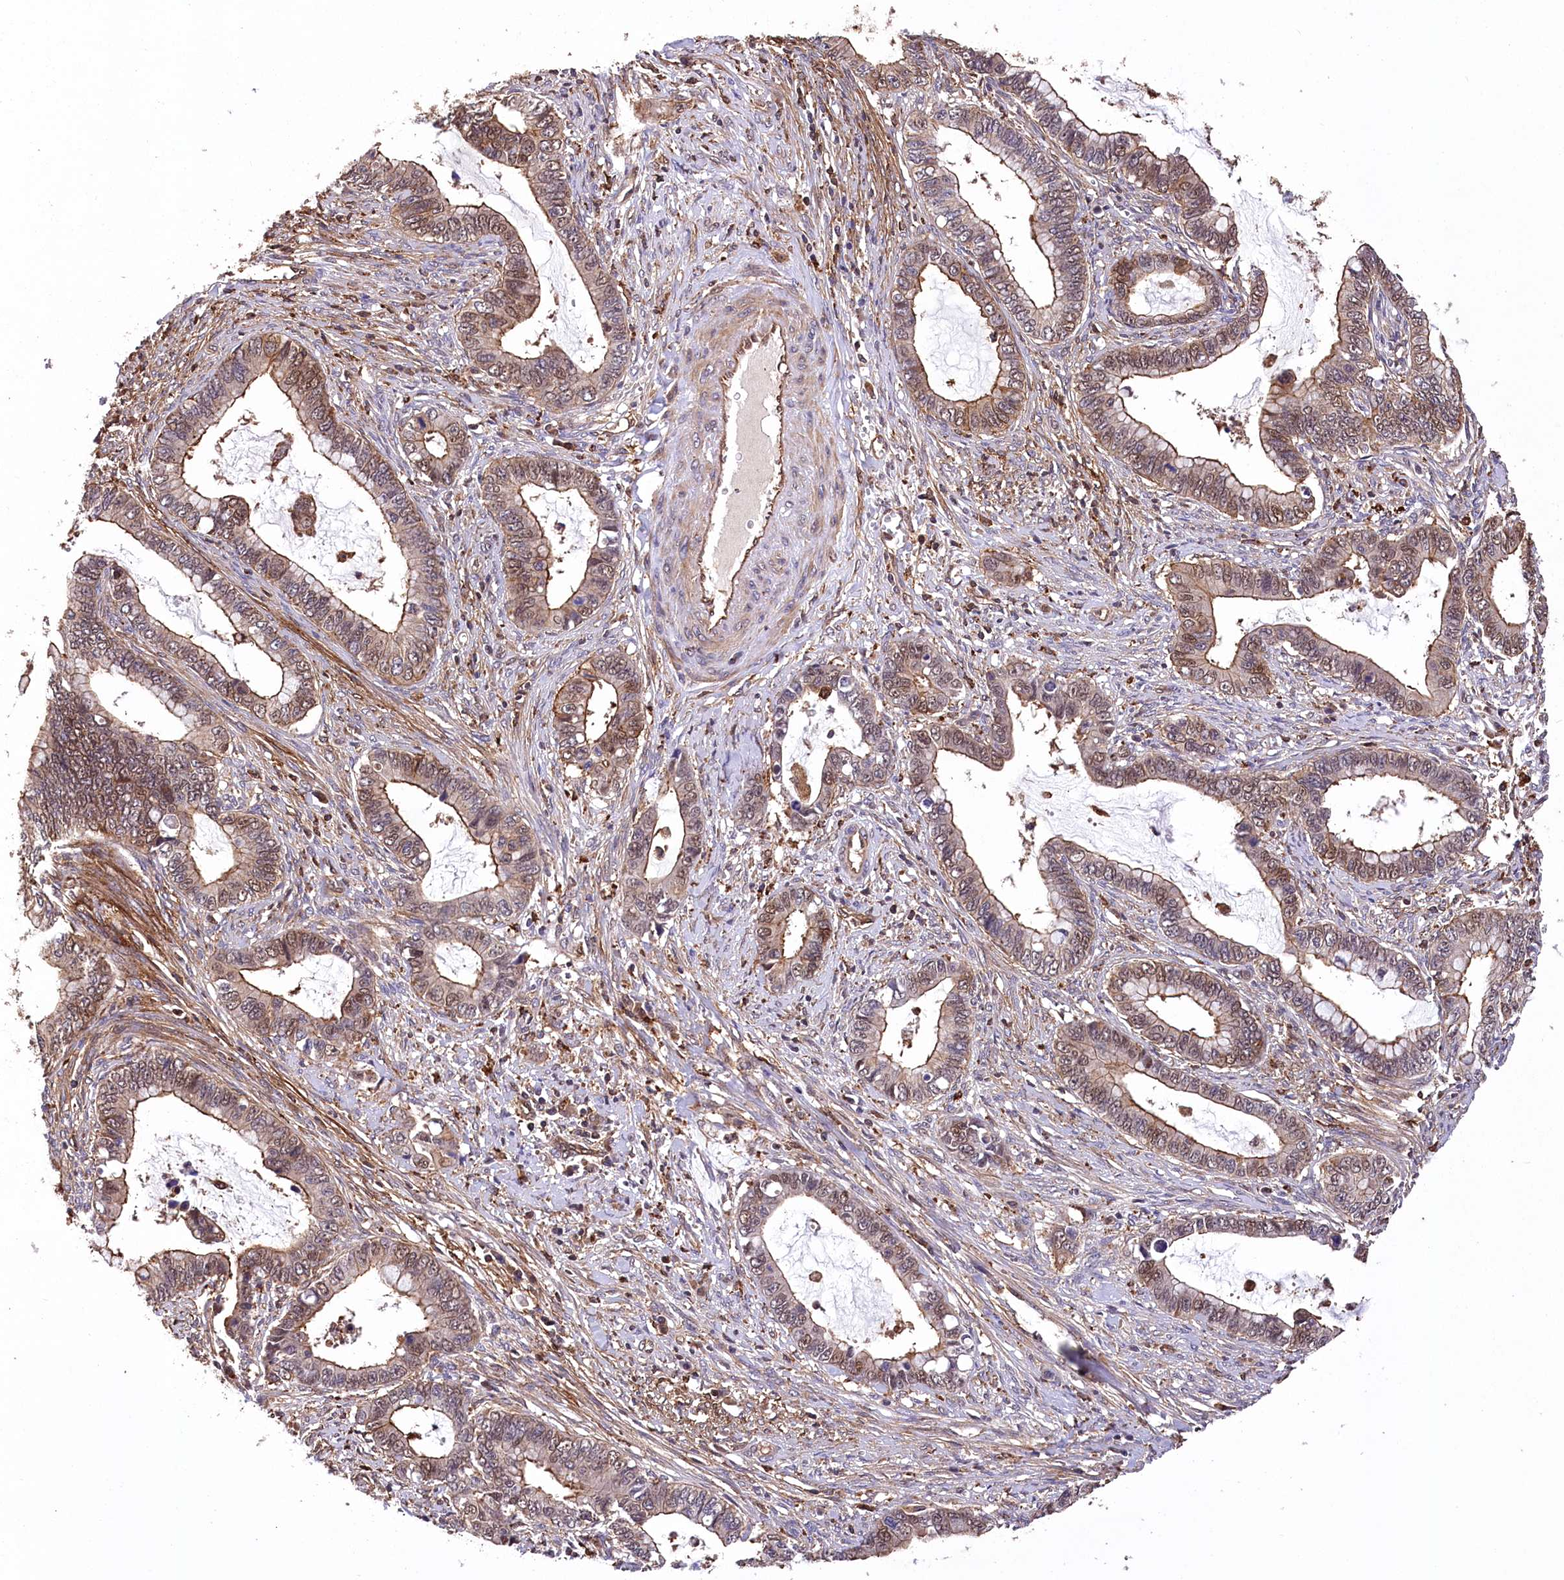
{"staining": {"intensity": "moderate", "quantity": ">75%", "location": "cytoplasmic/membranous"}, "tissue": "cervical cancer", "cell_type": "Tumor cells", "image_type": "cancer", "snomed": [{"axis": "morphology", "description": "Adenocarcinoma, NOS"}, {"axis": "topography", "description": "Cervix"}], "caption": "IHC photomicrograph of cervical cancer (adenocarcinoma) stained for a protein (brown), which displays medium levels of moderate cytoplasmic/membranous staining in about >75% of tumor cells.", "gene": "DPP3", "patient": {"sex": "female", "age": 44}}